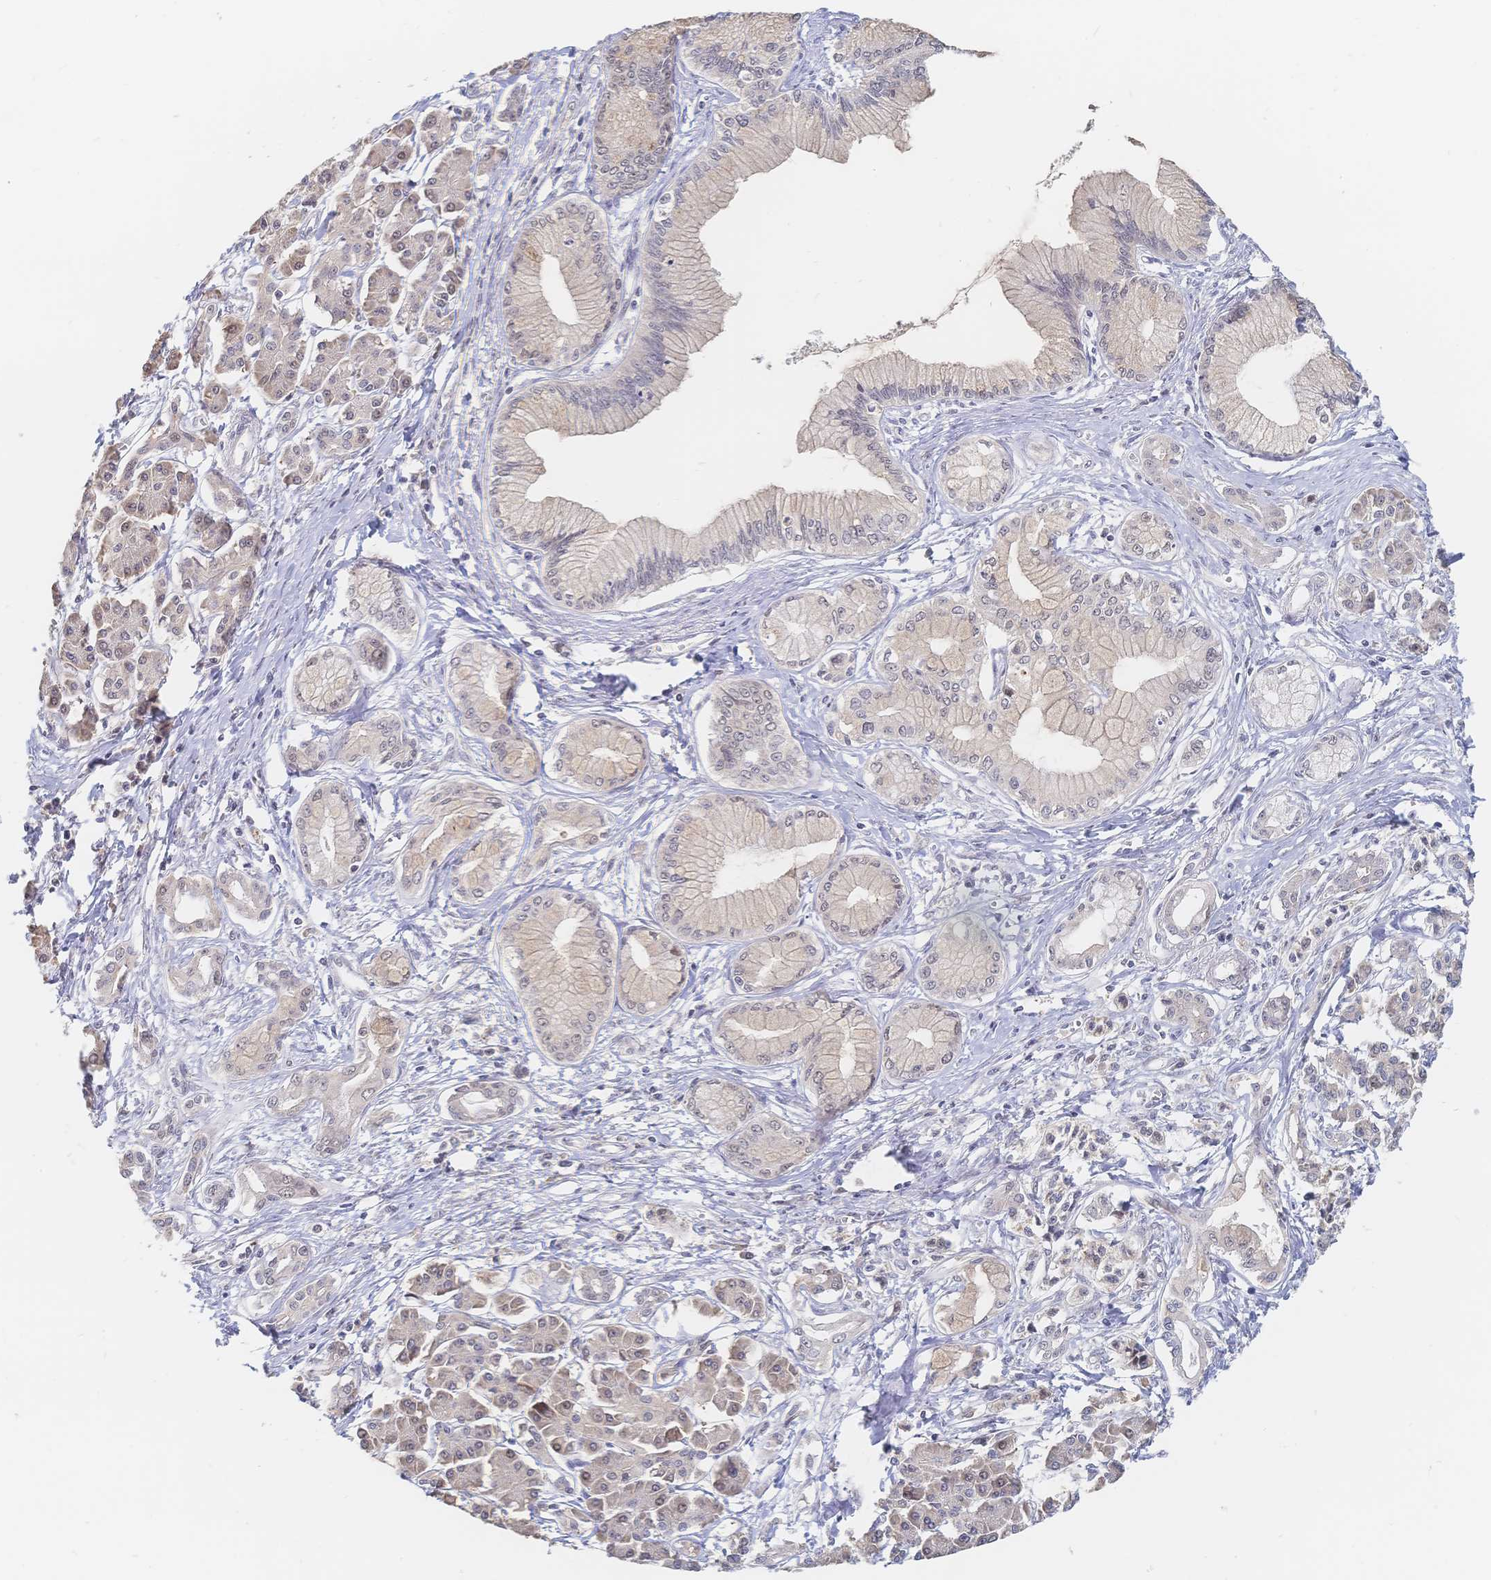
{"staining": {"intensity": "negative", "quantity": "none", "location": "none"}, "tissue": "pancreatic cancer", "cell_type": "Tumor cells", "image_type": "cancer", "snomed": [{"axis": "morphology", "description": "Adenocarcinoma, NOS"}, {"axis": "topography", "description": "Pancreas"}], "caption": "Adenocarcinoma (pancreatic) stained for a protein using IHC reveals no positivity tumor cells.", "gene": "LRP5", "patient": {"sex": "female", "age": 68}}